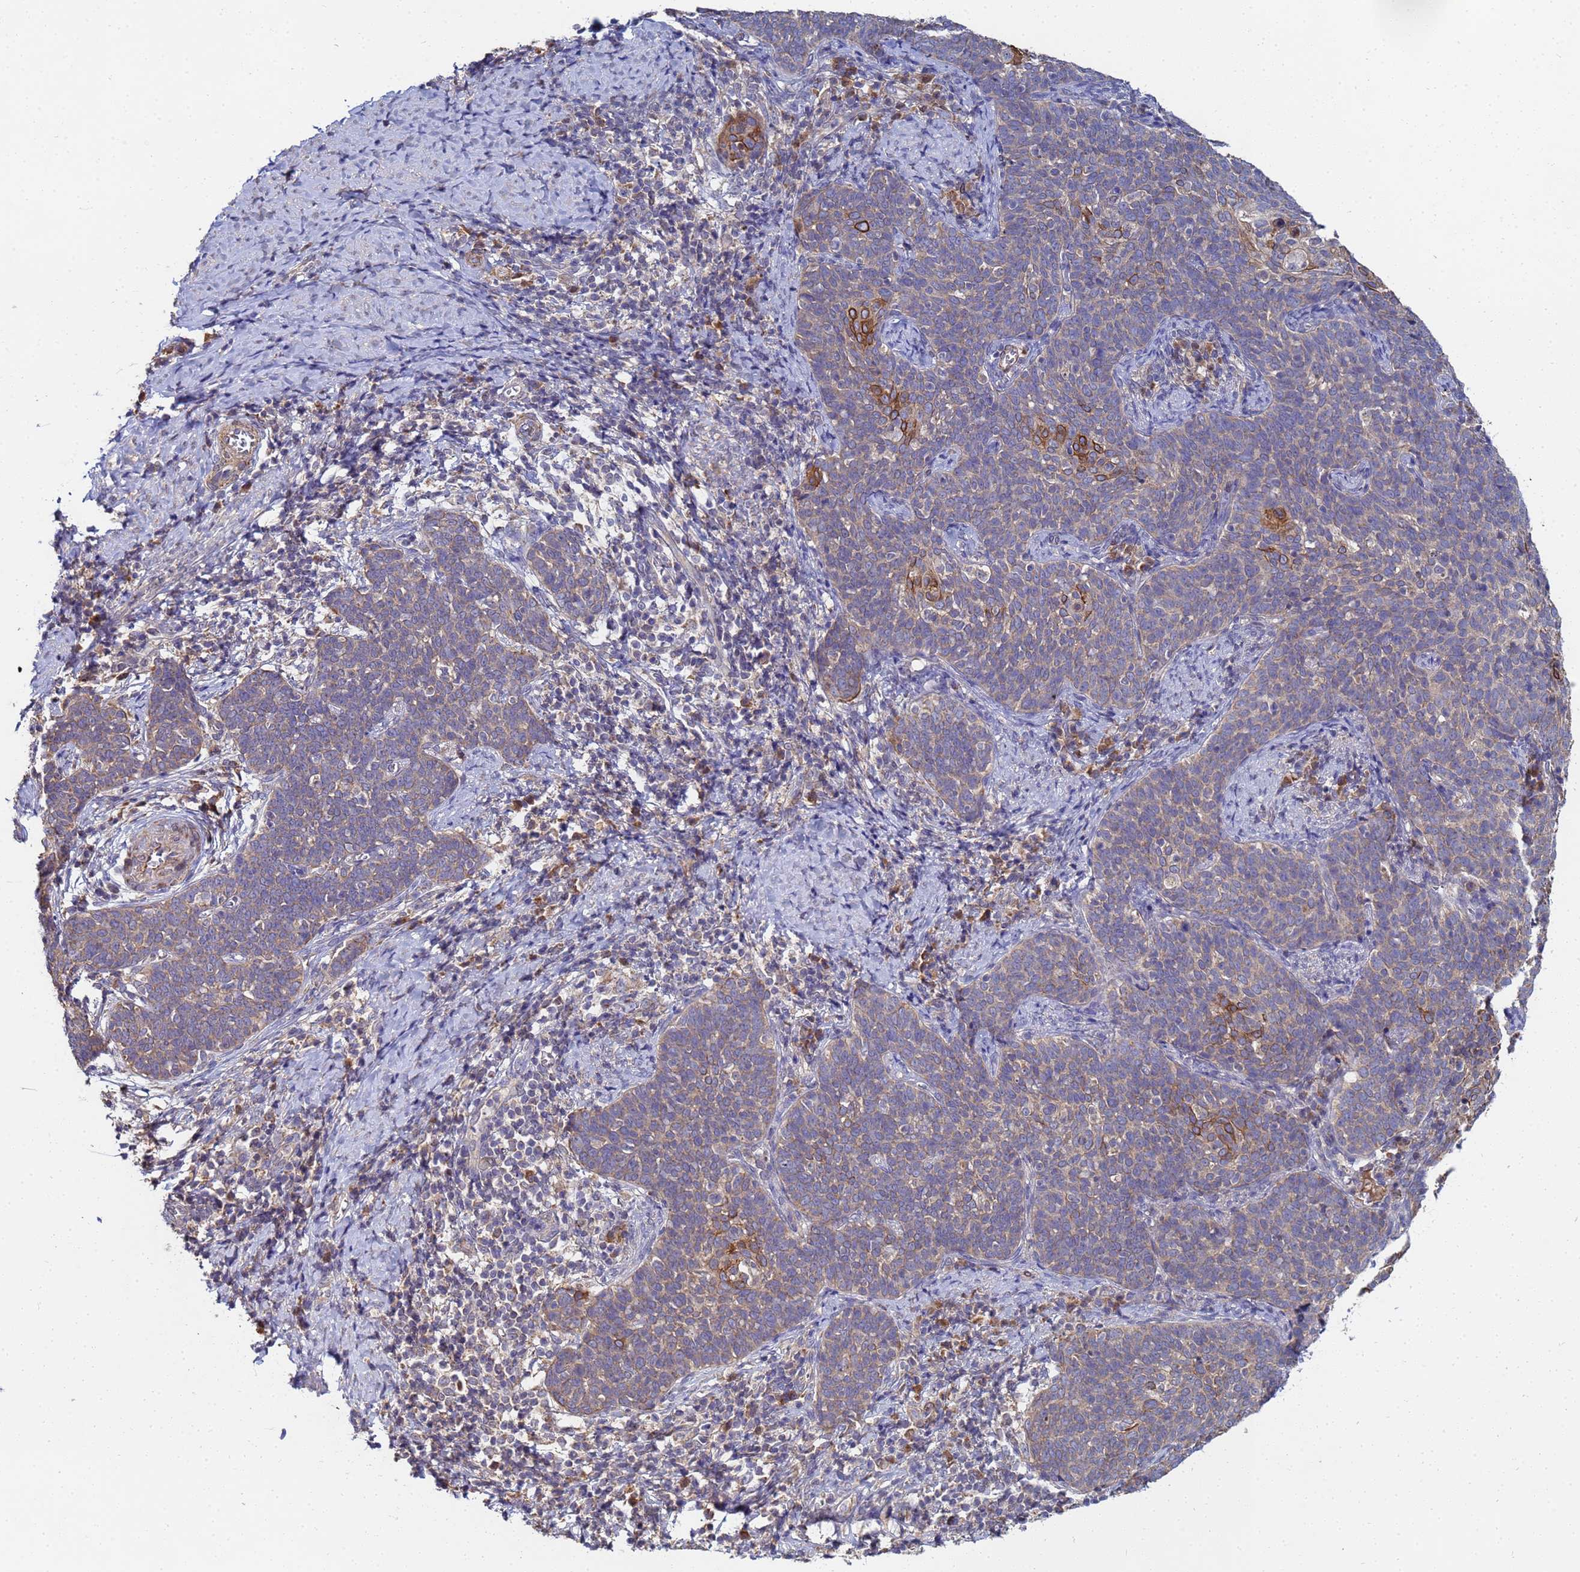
{"staining": {"intensity": "moderate", "quantity": "<25%", "location": "cytoplasmic/membranous"}, "tissue": "cervical cancer", "cell_type": "Tumor cells", "image_type": "cancer", "snomed": [{"axis": "morphology", "description": "Normal tissue, NOS"}, {"axis": "morphology", "description": "Squamous cell carcinoma, NOS"}, {"axis": "topography", "description": "Cervix"}], "caption": "A brown stain labels moderate cytoplasmic/membranous staining of a protein in cervical cancer tumor cells.", "gene": "C5orf34", "patient": {"sex": "female", "age": 39}}